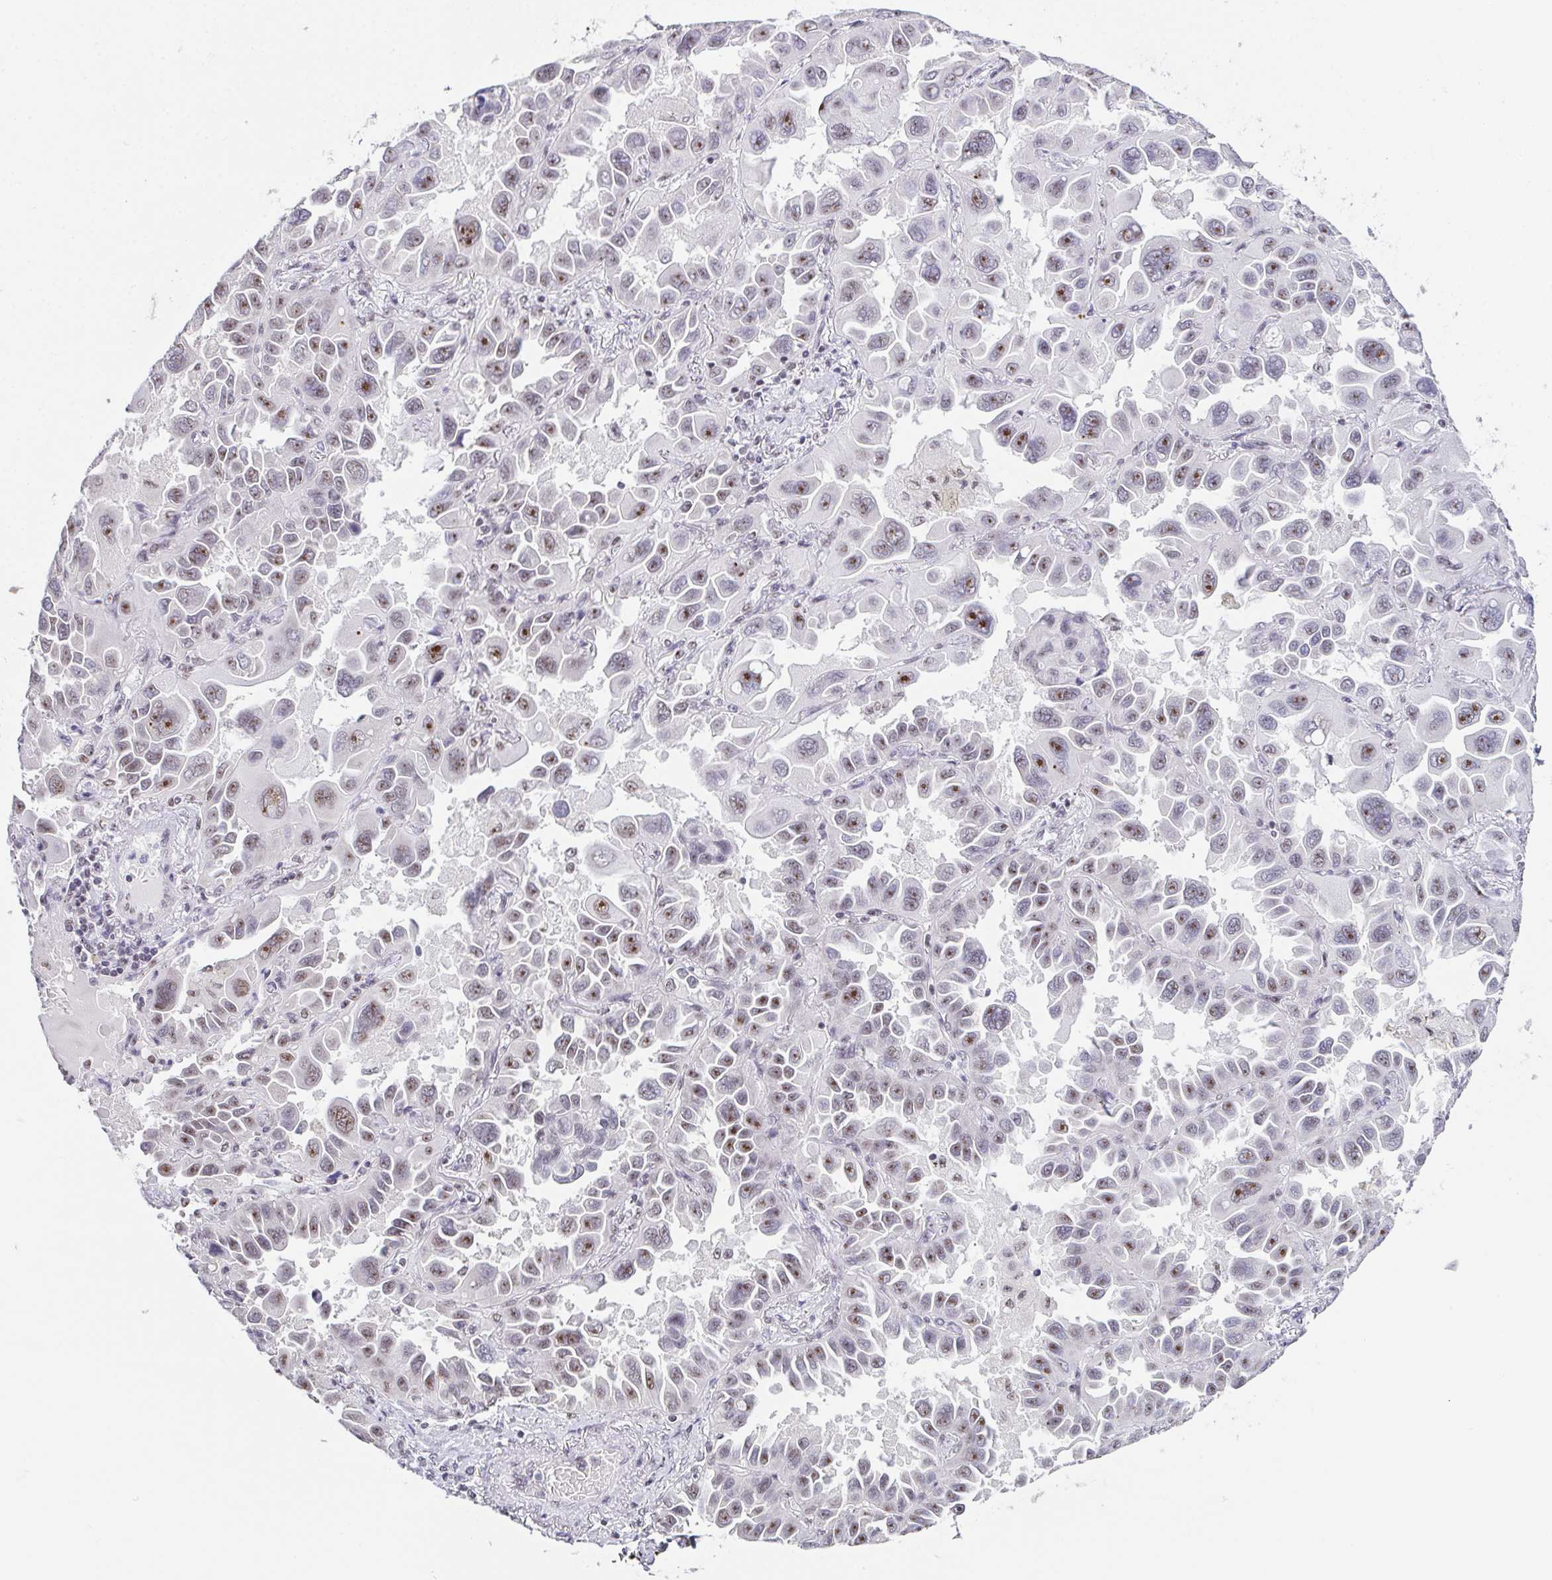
{"staining": {"intensity": "moderate", "quantity": "25%-75%", "location": "nuclear"}, "tissue": "lung cancer", "cell_type": "Tumor cells", "image_type": "cancer", "snomed": [{"axis": "morphology", "description": "Adenocarcinoma, NOS"}, {"axis": "topography", "description": "Lung"}], "caption": "This micrograph displays immunohistochemistry staining of human lung adenocarcinoma, with medium moderate nuclear staining in about 25%-75% of tumor cells.", "gene": "ZNF800", "patient": {"sex": "male", "age": 64}}